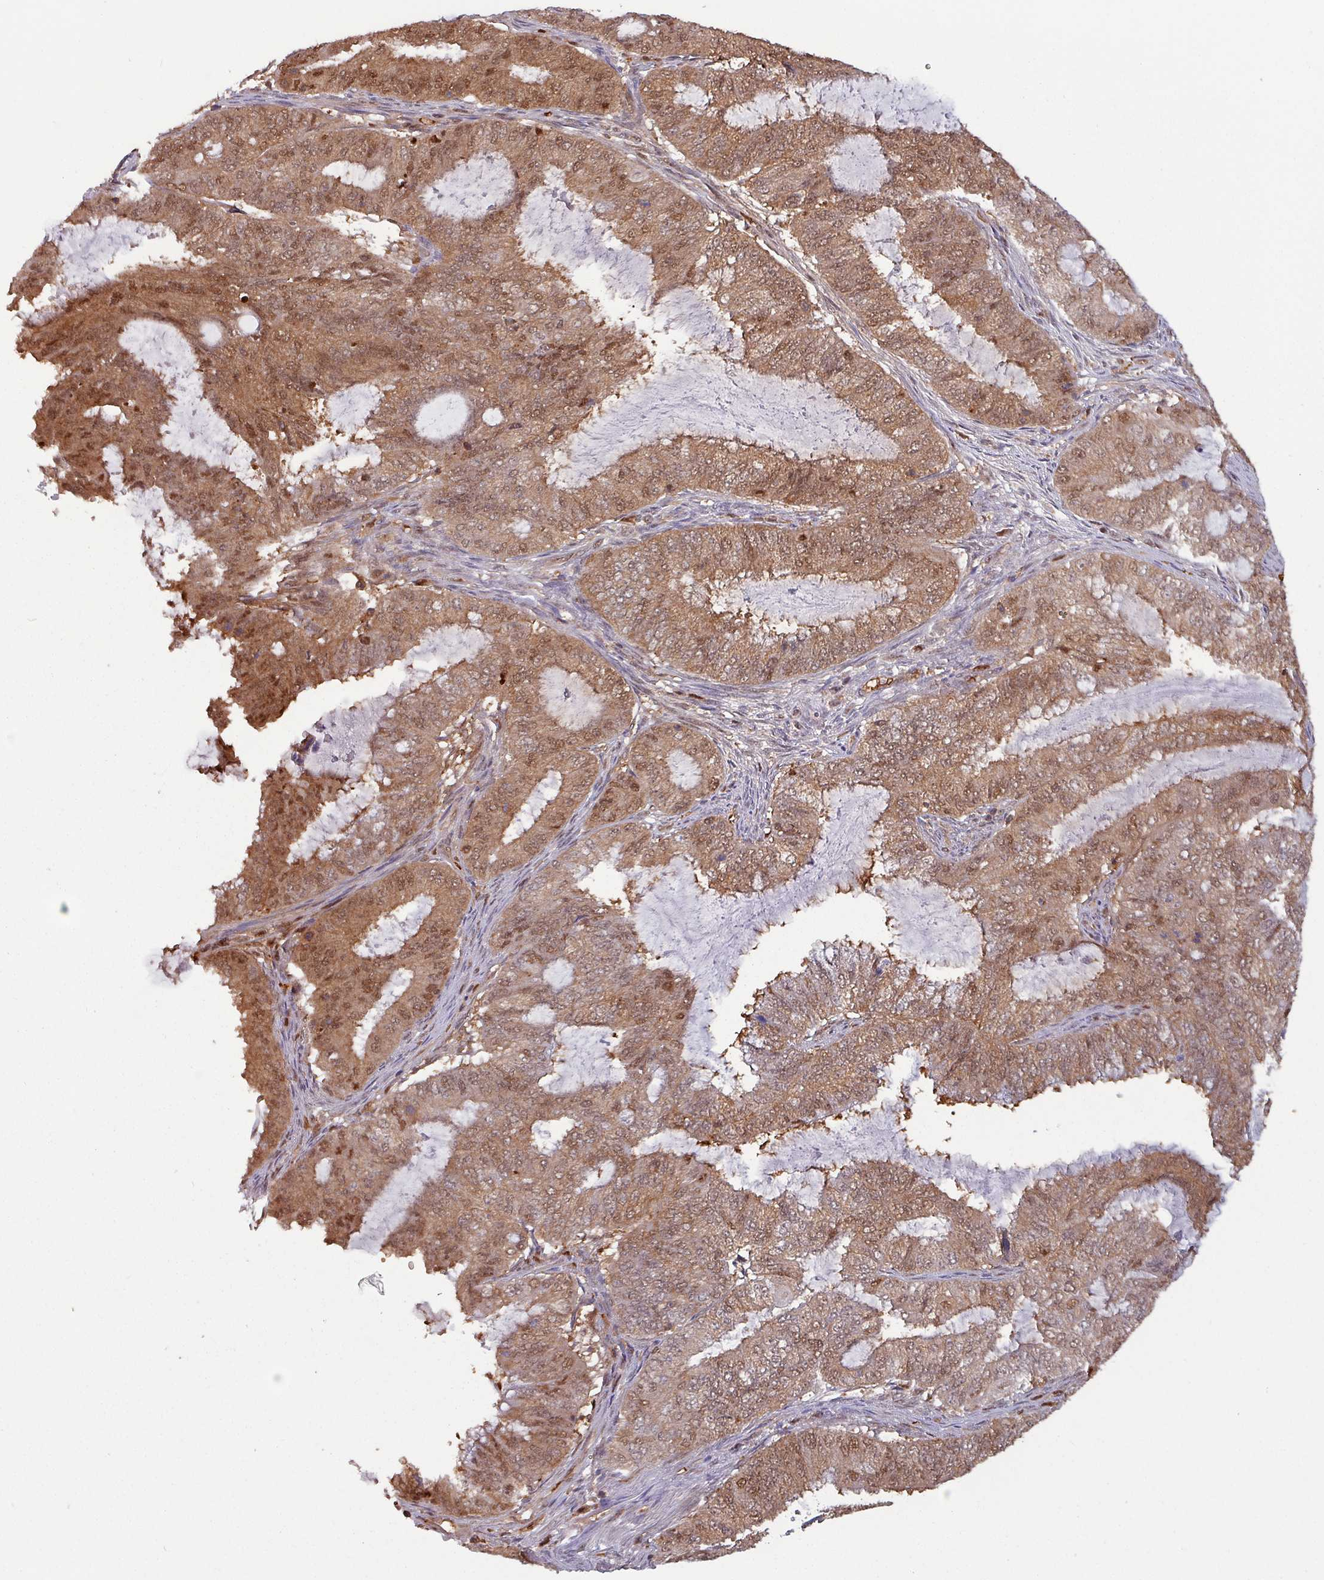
{"staining": {"intensity": "moderate", "quantity": ">75%", "location": "cytoplasmic/membranous,nuclear"}, "tissue": "endometrial cancer", "cell_type": "Tumor cells", "image_type": "cancer", "snomed": [{"axis": "morphology", "description": "Adenocarcinoma, NOS"}, {"axis": "topography", "description": "Endometrium"}], "caption": "Tumor cells exhibit medium levels of moderate cytoplasmic/membranous and nuclear positivity in about >75% of cells in endometrial cancer. (IHC, brightfield microscopy, high magnification).", "gene": "PSMB8", "patient": {"sex": "female", "age": 51}}